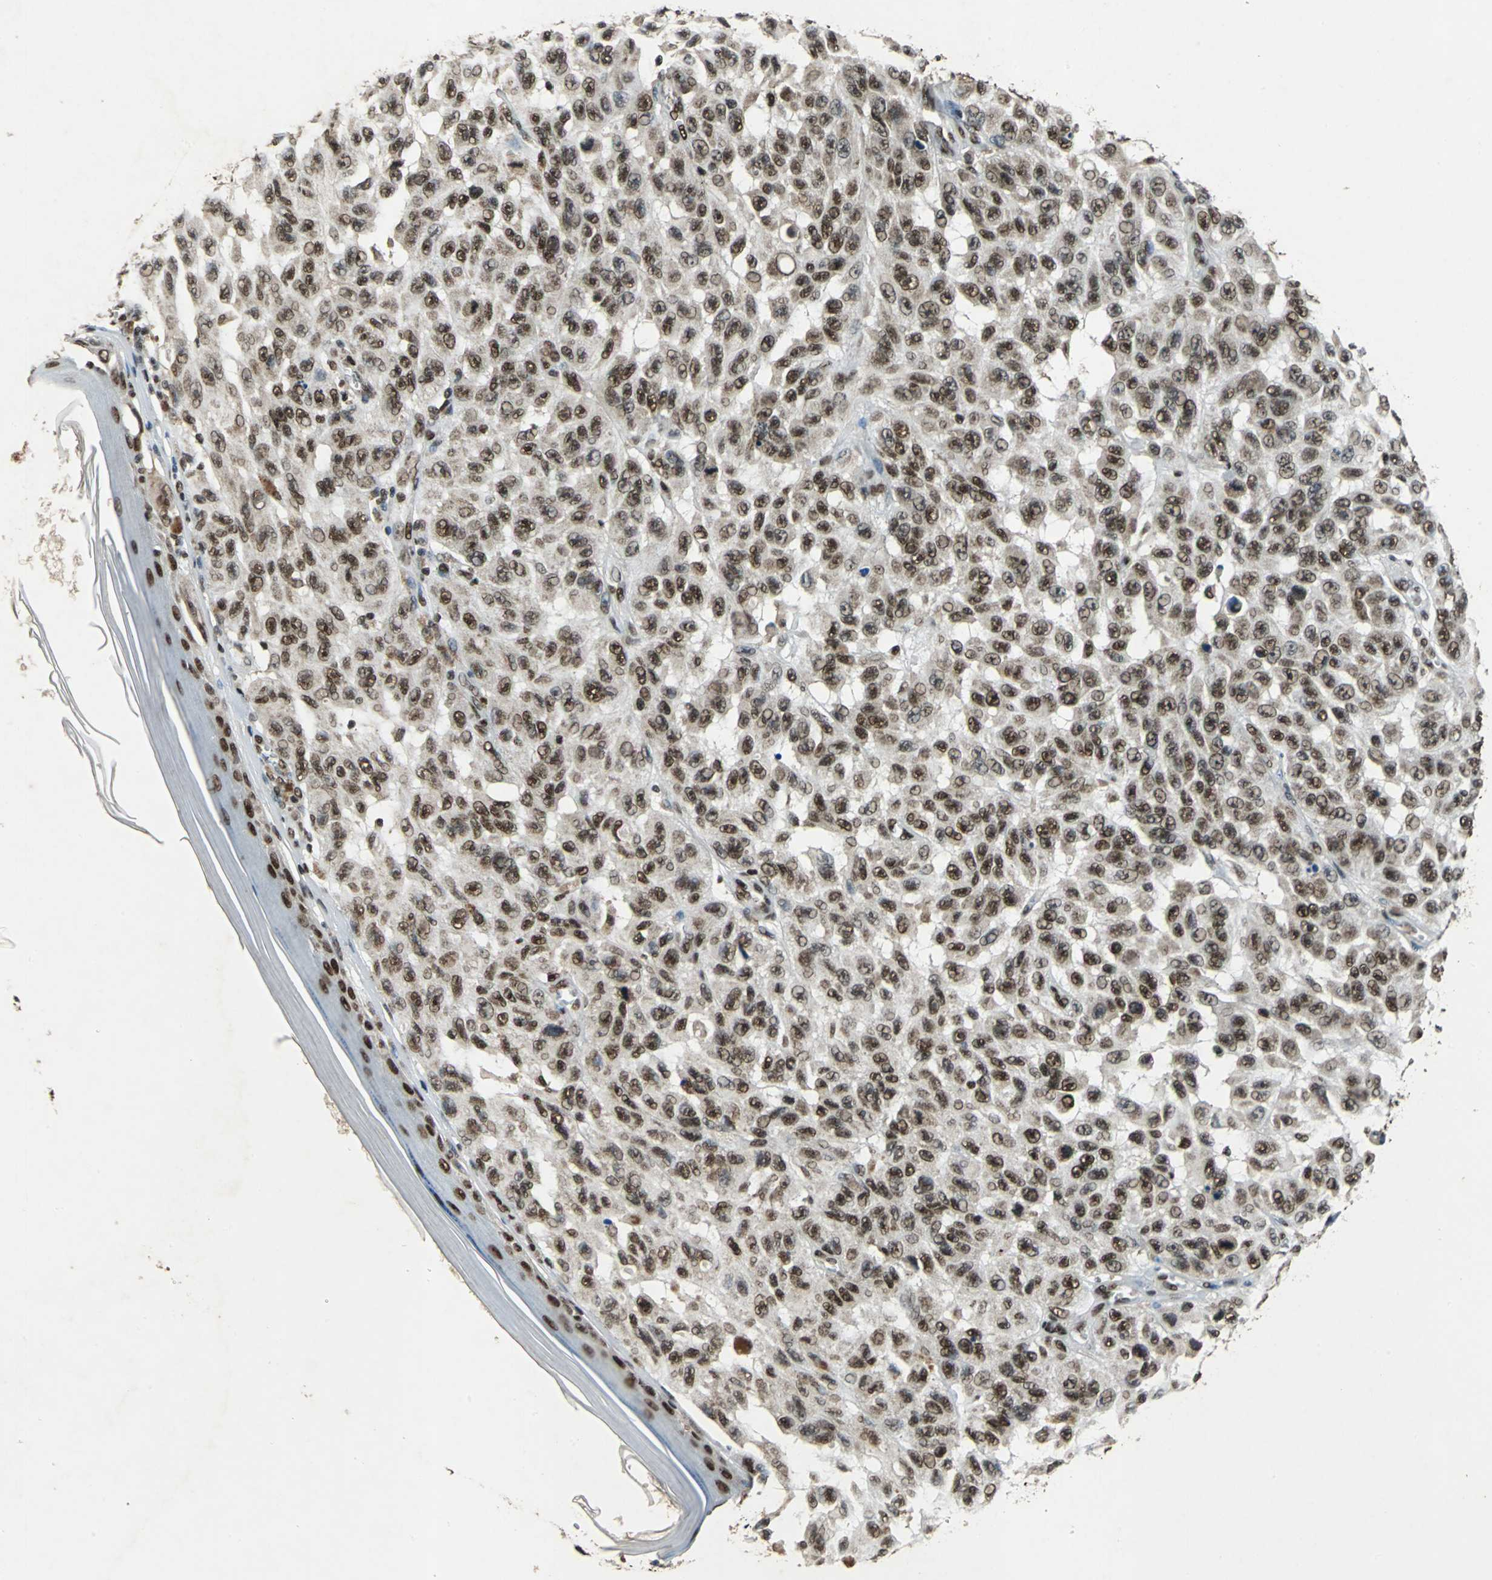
{"staining": {"intensity": "strong", "quantity": ">75%", "location": "nuclear"}, "tissue": "melanoma", "cell_type": "Tumor cells", "image_type": "cancer", "snomed": [{"axis": "morphology", "description": "Malignant melanoma, NOS"}, {"axis": "topography", "description": "Skin"}], "caption": "High-power microscopy captured an IHC micrograph of melanoma, revealing strong nuclear expression in approximately >75% of tumor cells.", "gene": "MTA2", "patient": {"sex": "male", "age": 30}}